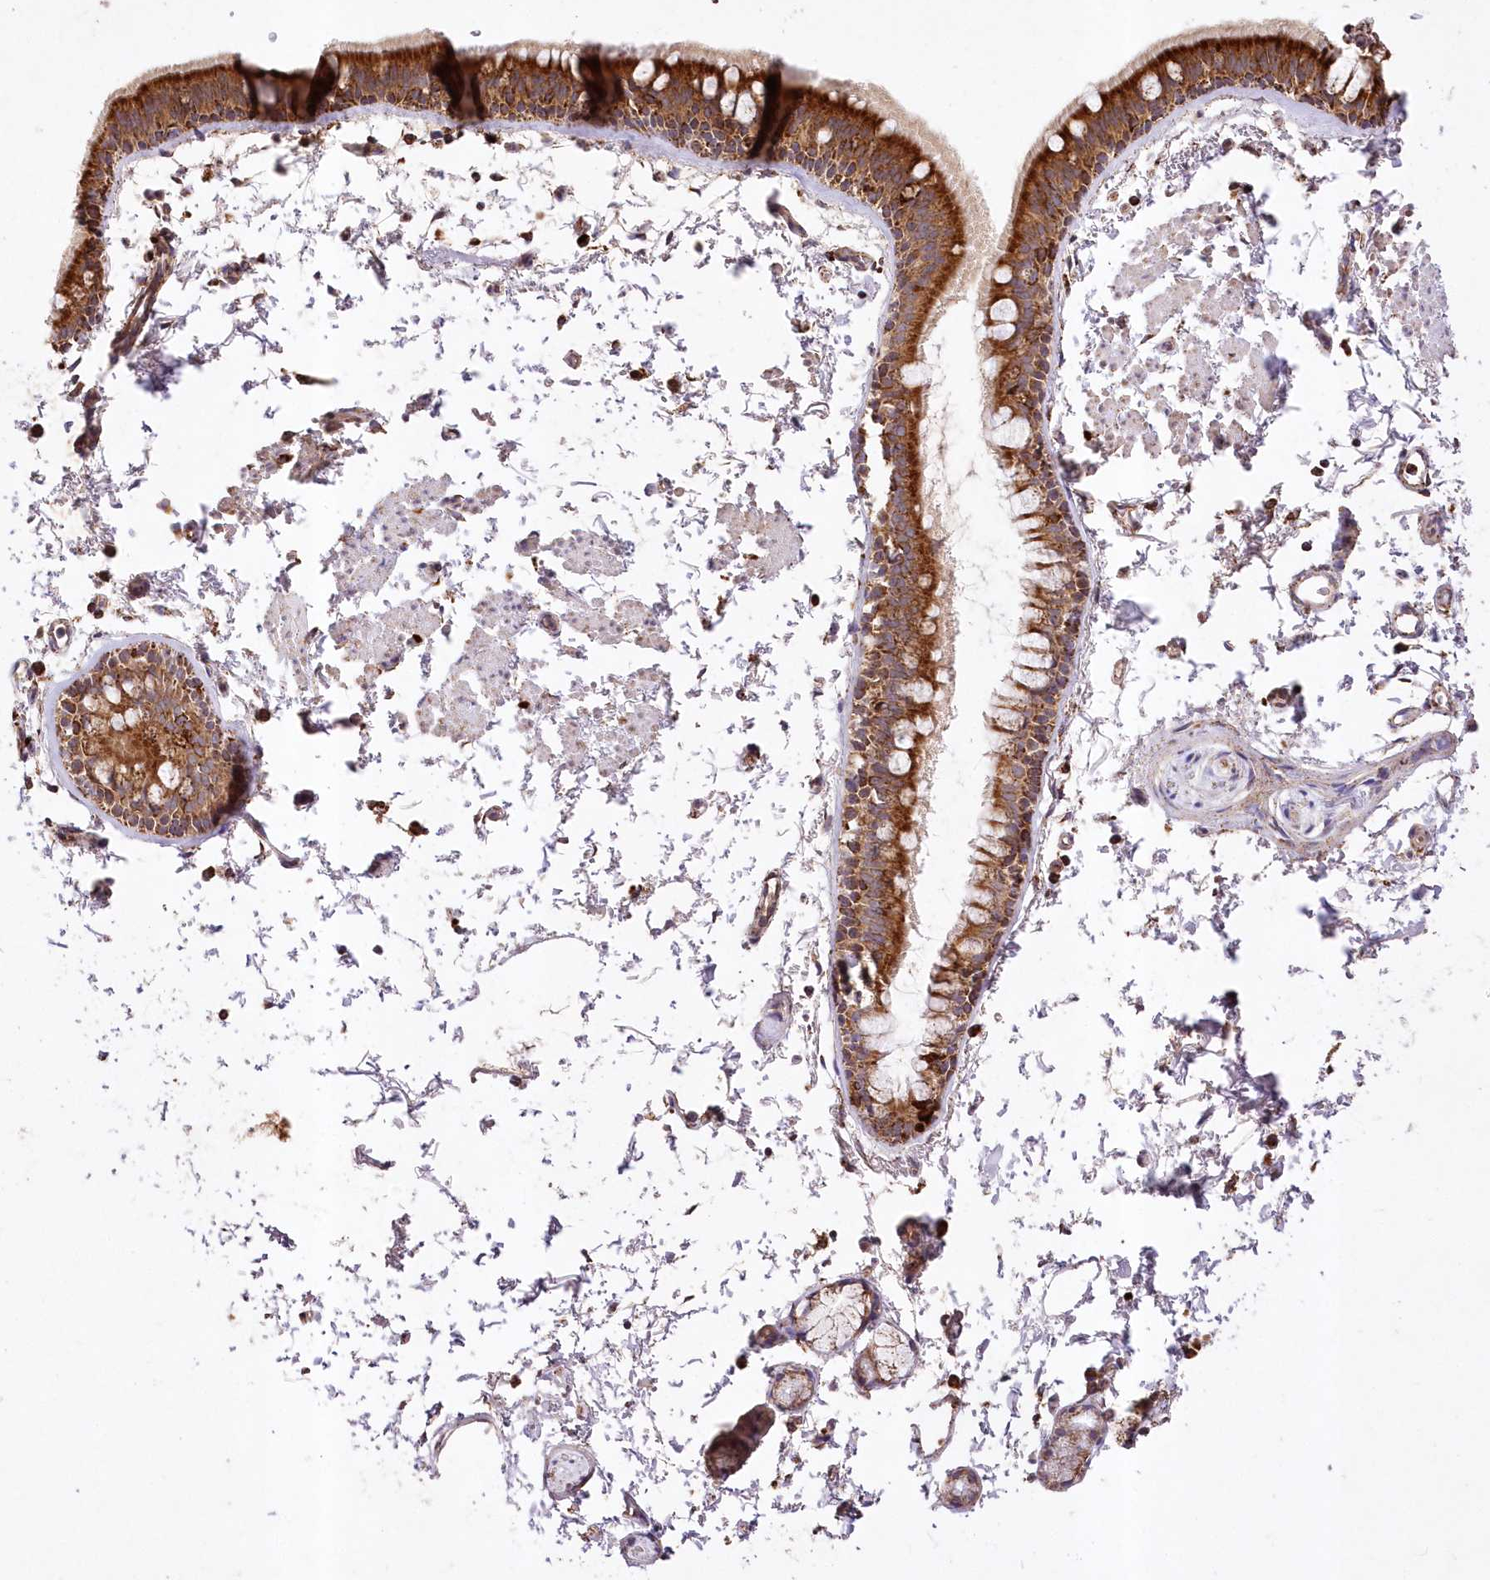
{"staining": {"intensity": "strong", "quantity": ">75%", "location": "cytoplasmic/membranous"}, "tissue": "bronchus", "cell_type": "Respiratory epithelial cells", "image_type": "normal", "snomed": [{"axis": "morphology", "description": "Normal tissue, NOS"}, {"axis": "topography", "description": "Lymph node"}, {"axis": "topography", "description": "Bronchus"}], "caption": "Brown immunohistochemical staining in unremarkable human bronchus shows strong cytoplasmic/membranous staining in about >75% of respiratory epithelial cells.", "gene": "ASNSD1", "patient": {"sex": "female", "age": 70}}